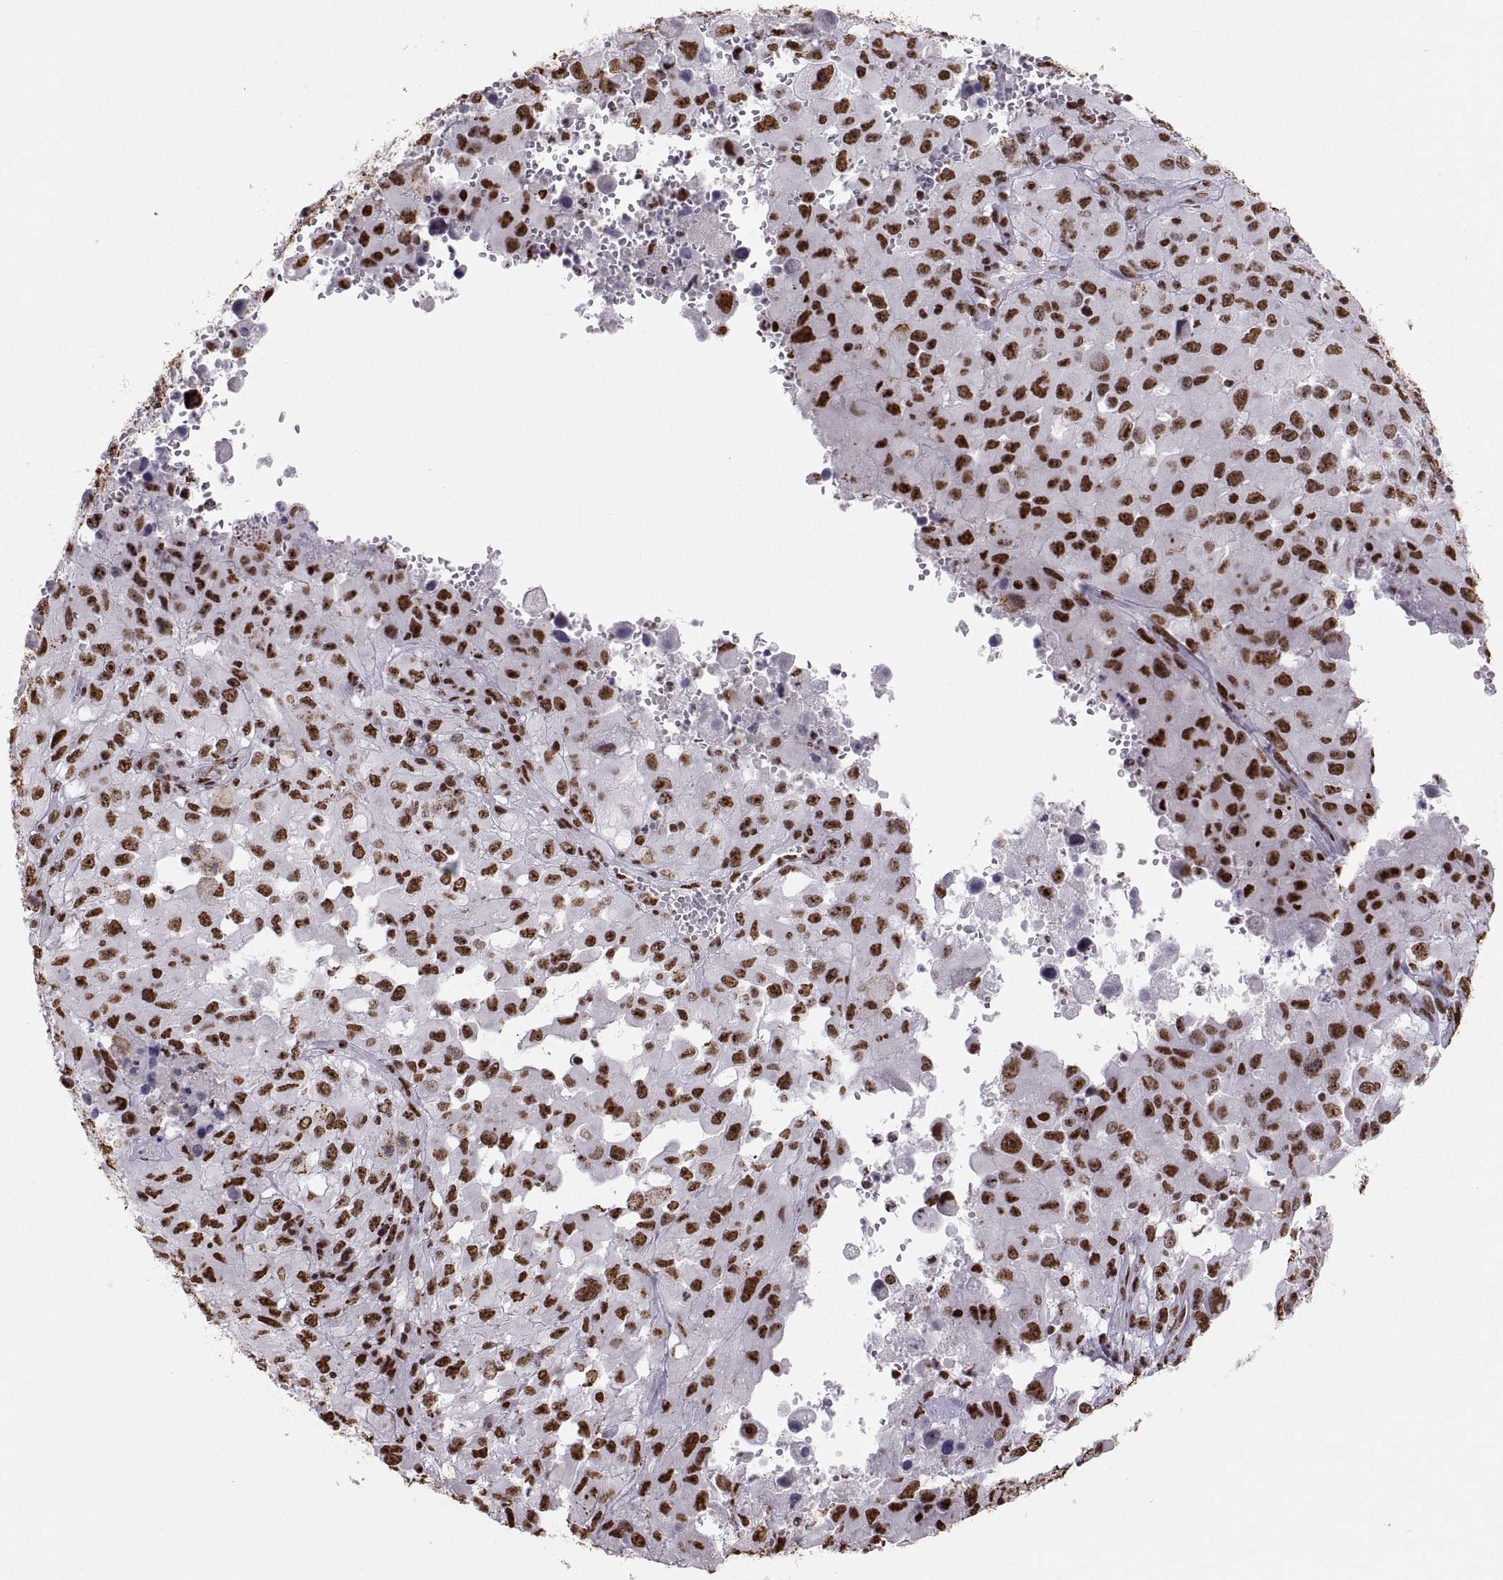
{"staining": {"intensity": "strong", "quantity": "25%-75%", "location": "nuclear"}, "tissue": "melanoma", "cell_type": "Tumor cells", "image_type": "cancer", "snomed": [{"axis": "morphology", "description": "Malignant melanoma, Metastatic site"}, {"axis": "topography", "description": "Soft tissue"}], "caption": "Malignant melanoma (metastatic site) was stained to show a protein in brown. There is high levels of strong nuclear expression in about 25%-75% of tumor cells. The staining was performed using DAB, with brown indicating positive protein expression. Nuclei are stained blue with hematoxylin.", "gene": "SNAI1", "patient": {"sex": "male", "age": 50}}